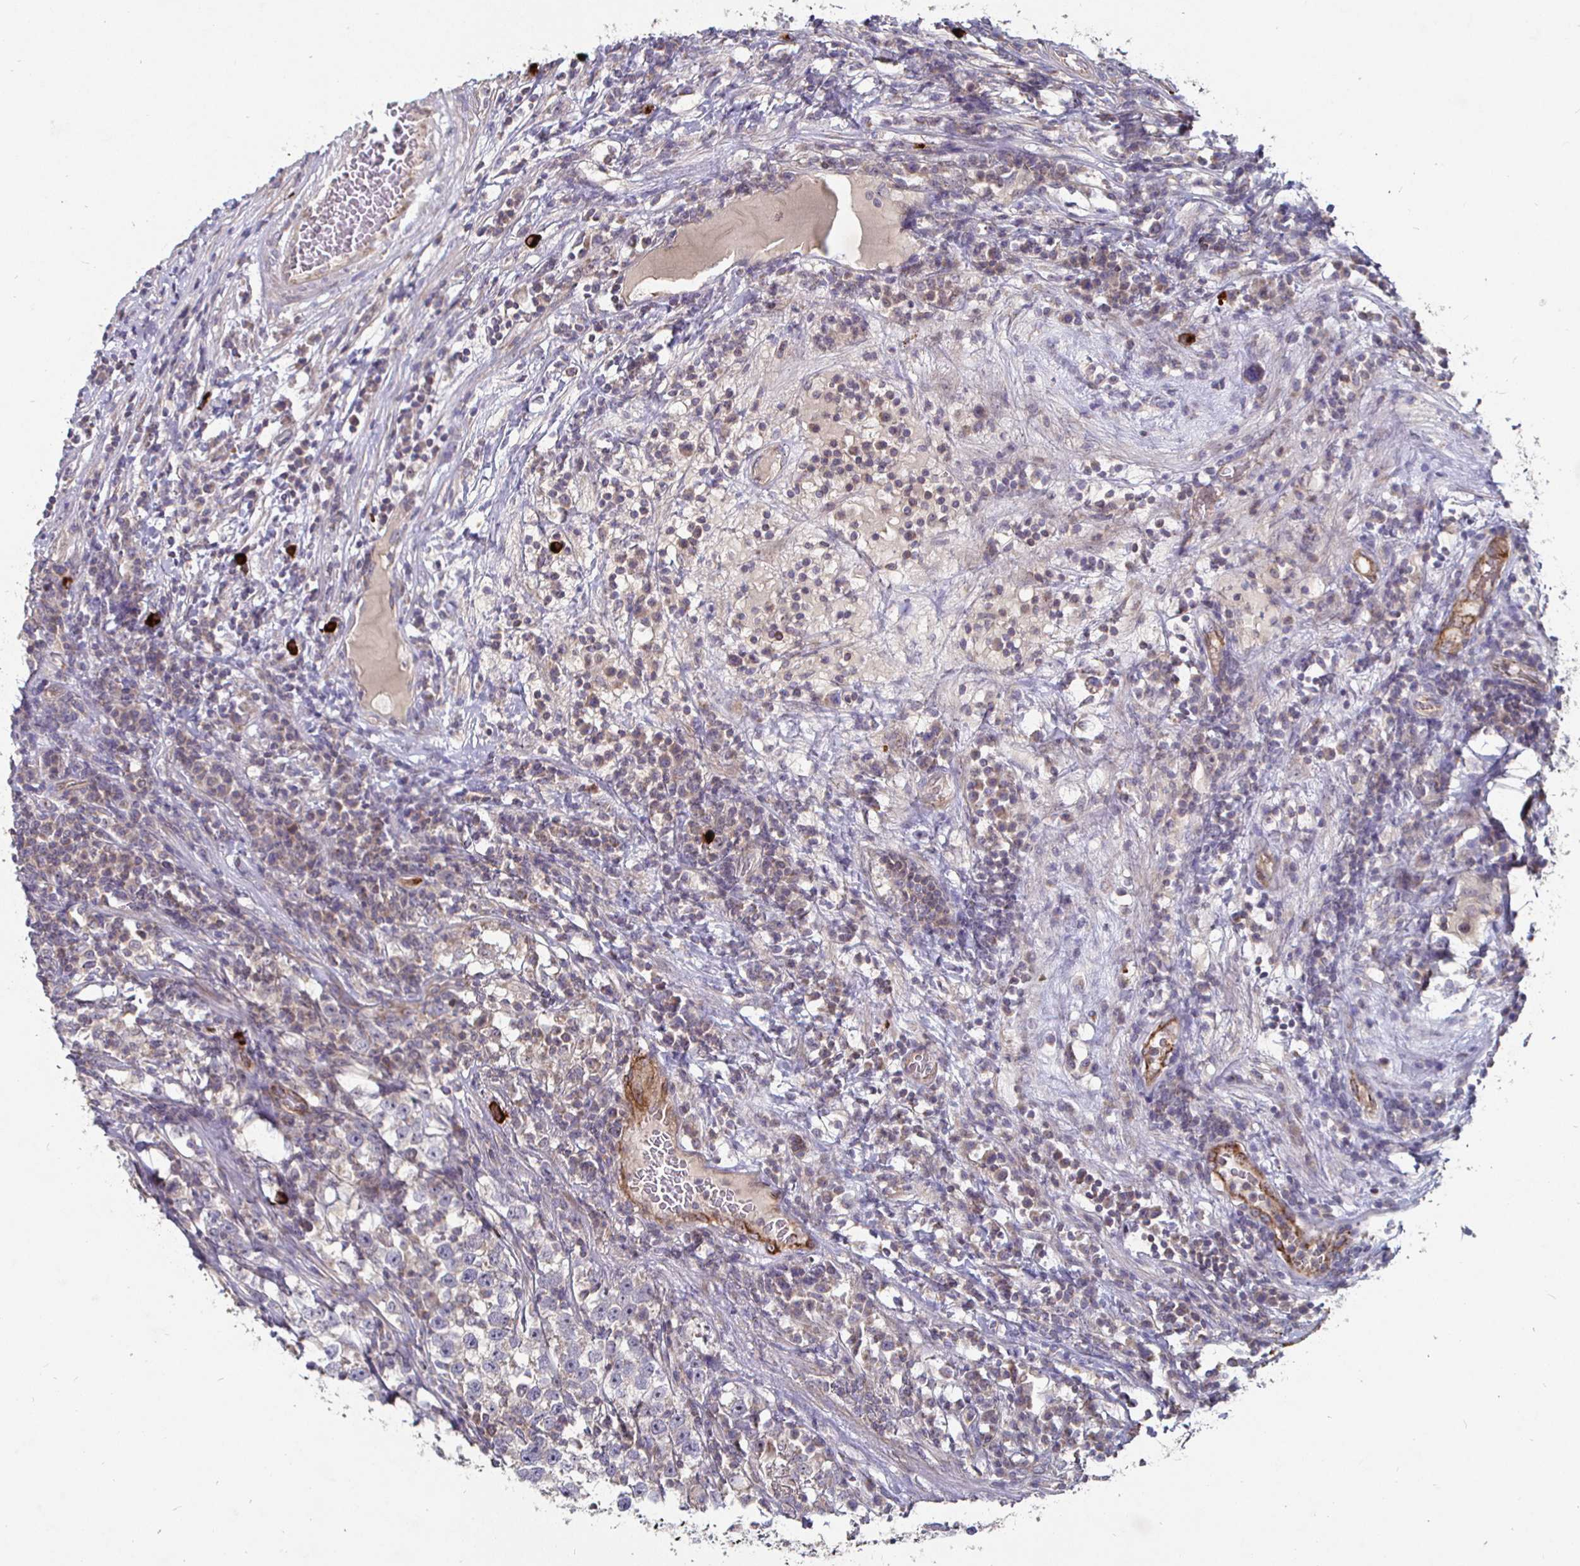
{"staining": {"intensity": "weak", "quantity": "<25%", "location": "cytoplasmic/membranous"}, "tissue": "testis cancer", "cell_type": "Tumor cells", "image_type": "cancer", "snomed": [{"axis": "morphology", "description": "Seminoma, NOS"}, {"axis": "topography", "description": "Testis"}], "caption": "DAB immunohistochemical staining of seminoma (testis) demonstrates no significant expression in tumor cells.", "gene": "NRSN1", "patient": {"sex": "male", "age": 43}}